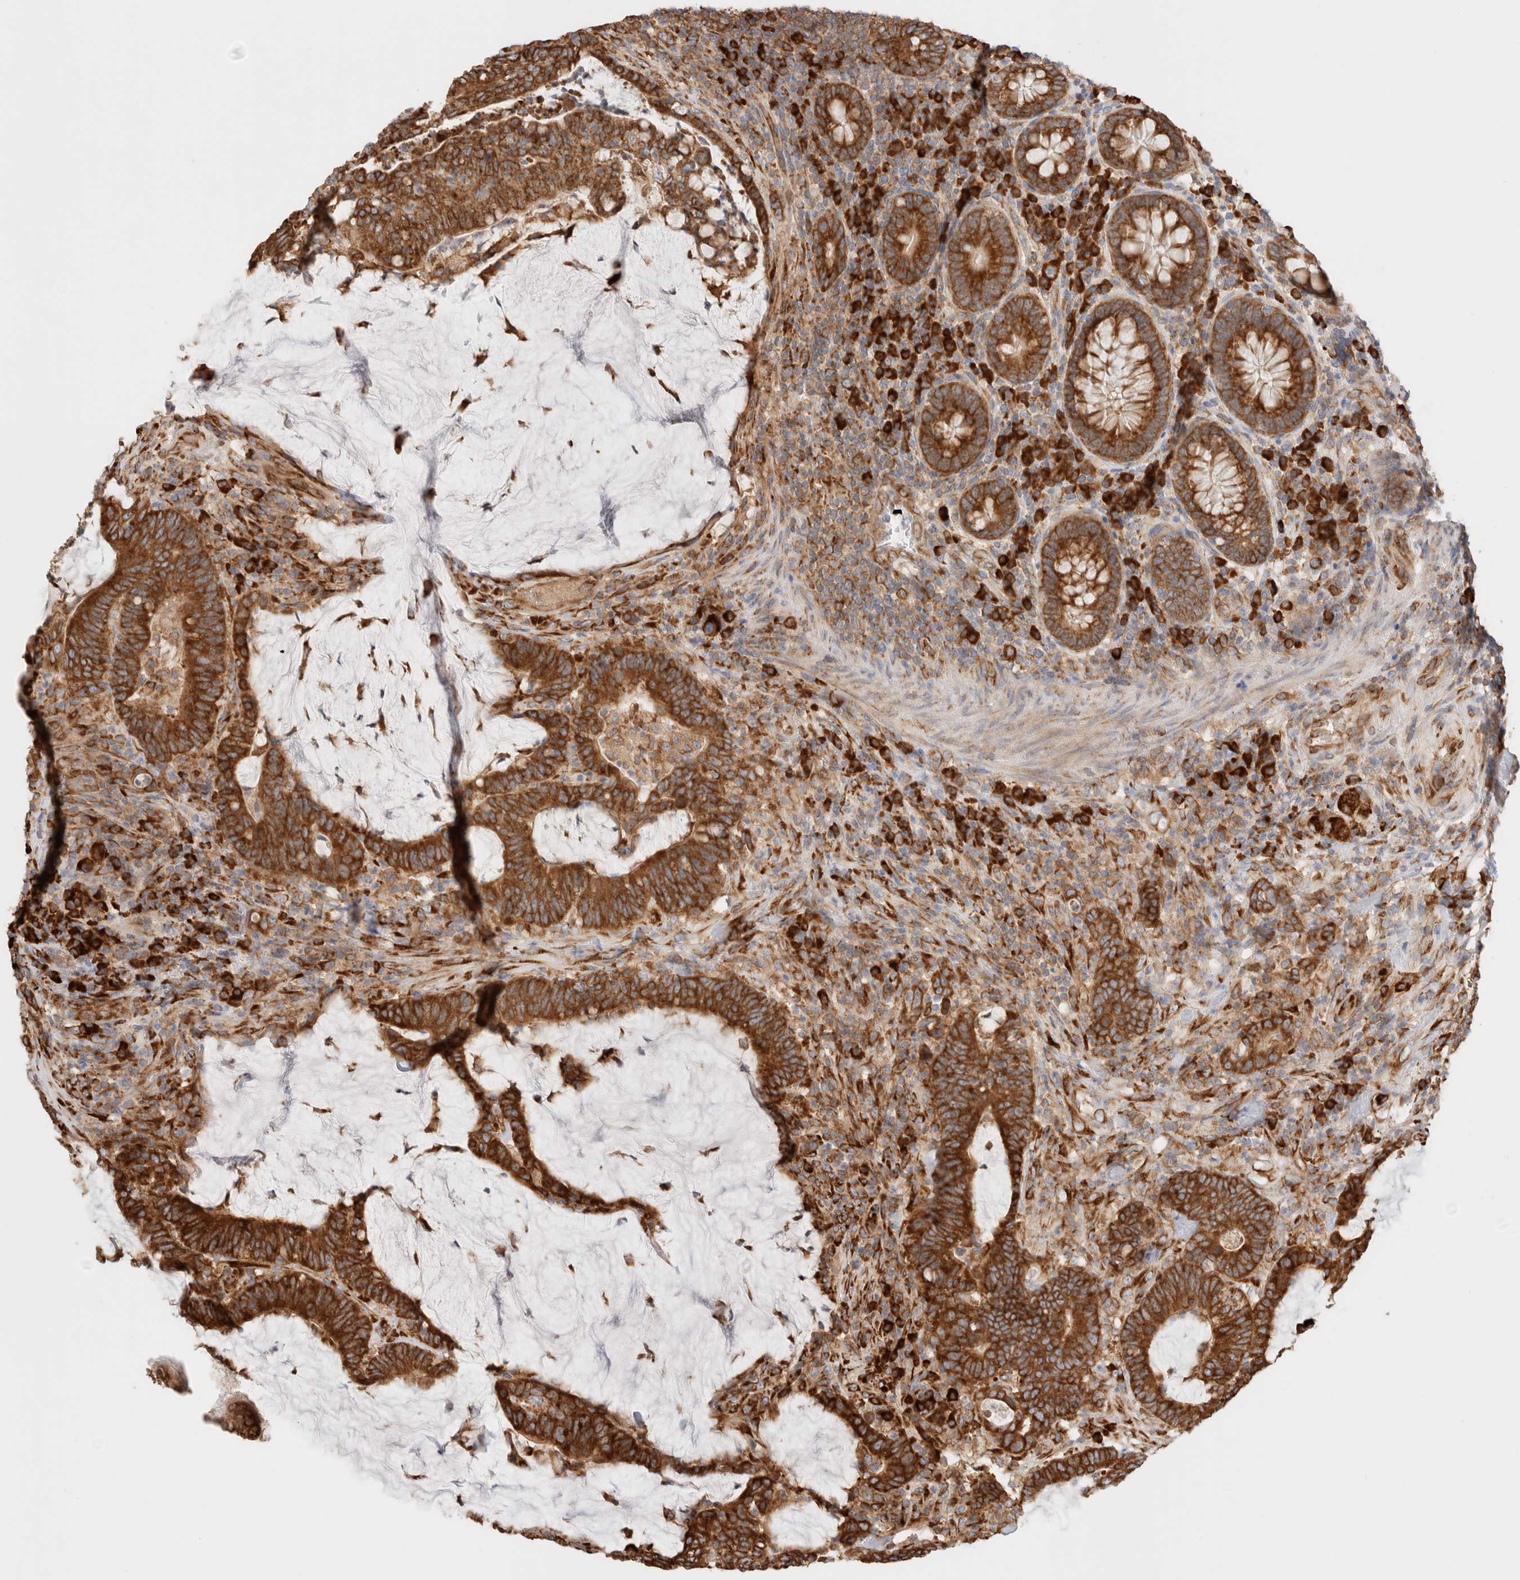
{"staining": {"intensity": "strong", "quantity": ">75%", "location": "cytoplasmic/membranous"}, "tissue": "colorectal cancer", "cell_type": "Tumor cells", "image_type": "cancer", "snomed": [{"axis": "morphology", "description": "Adenocarcinoma, NOS"}, {"axis": "topography", "description": "Colon"}], "caption": "Immunohistochemistry (IHC) image of neoplastic tissue: human adenocarcinoma (colorectal) stained using IHC shows high levels of strong protein expression localized specifically in the cytoplasmic/membranous of tumor cells, appearing as a cytoplasmic/membranous brown color.", "gene": "ZC2HC1A", "patient": {"sex": "female", "age": 66}}